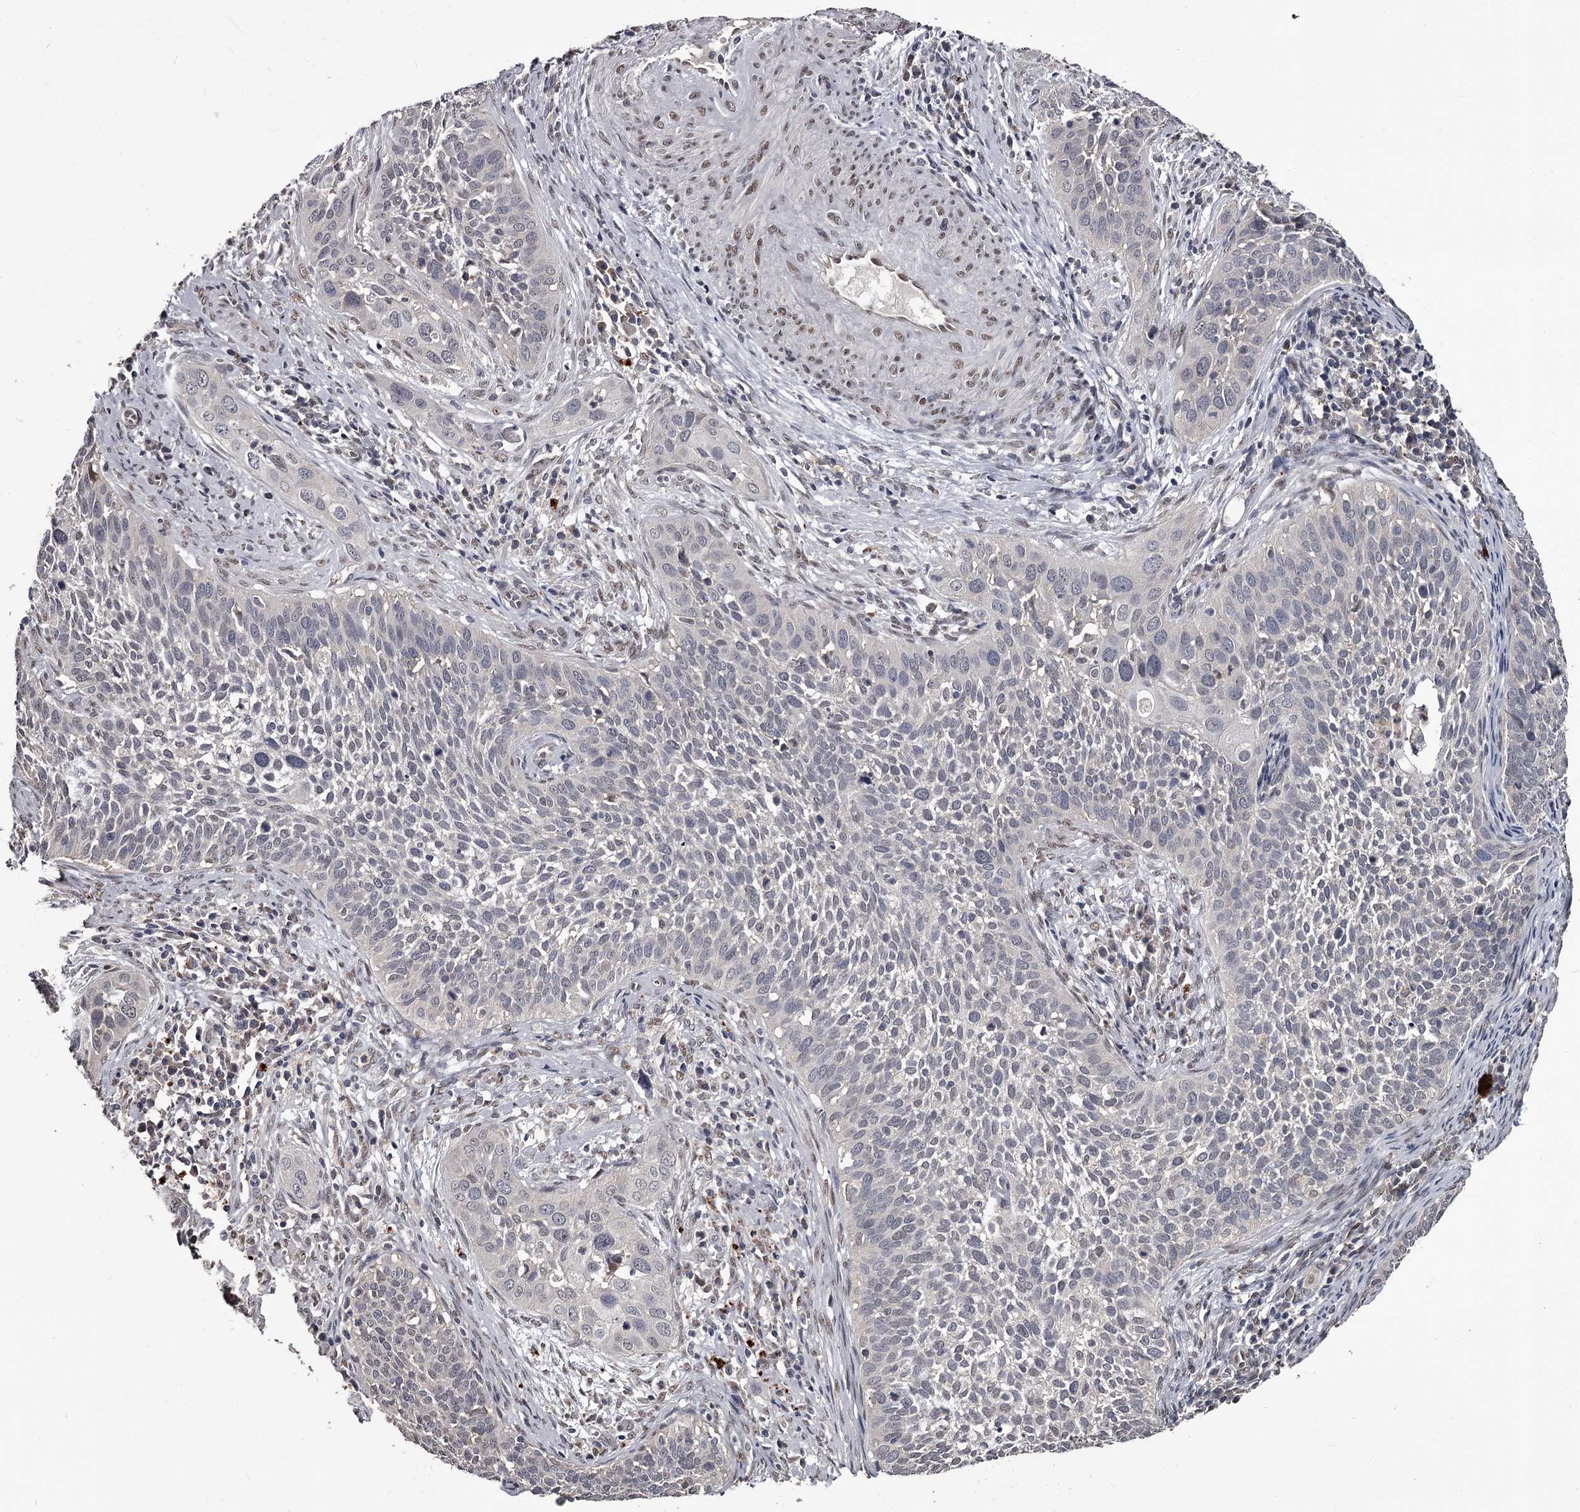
{"staining": {"intensity": "negative", "quantity": "none", "location": "none"}, "tissue": "cervical cancer", "cell_type": "Tumor cells", "image_type": "cancer", "snomed": [{"axis": "morphology", "description": "Squamous cell carcinoma, NOS"}, {"axis": "topography", "description": "Cervix"}], "caption": "Cervical cancer was stained to show a protein in brown. There is no significant expression in tumor cells.", "gene": "PRPF40B", "patient": {"sex": "female", "age": 34}}